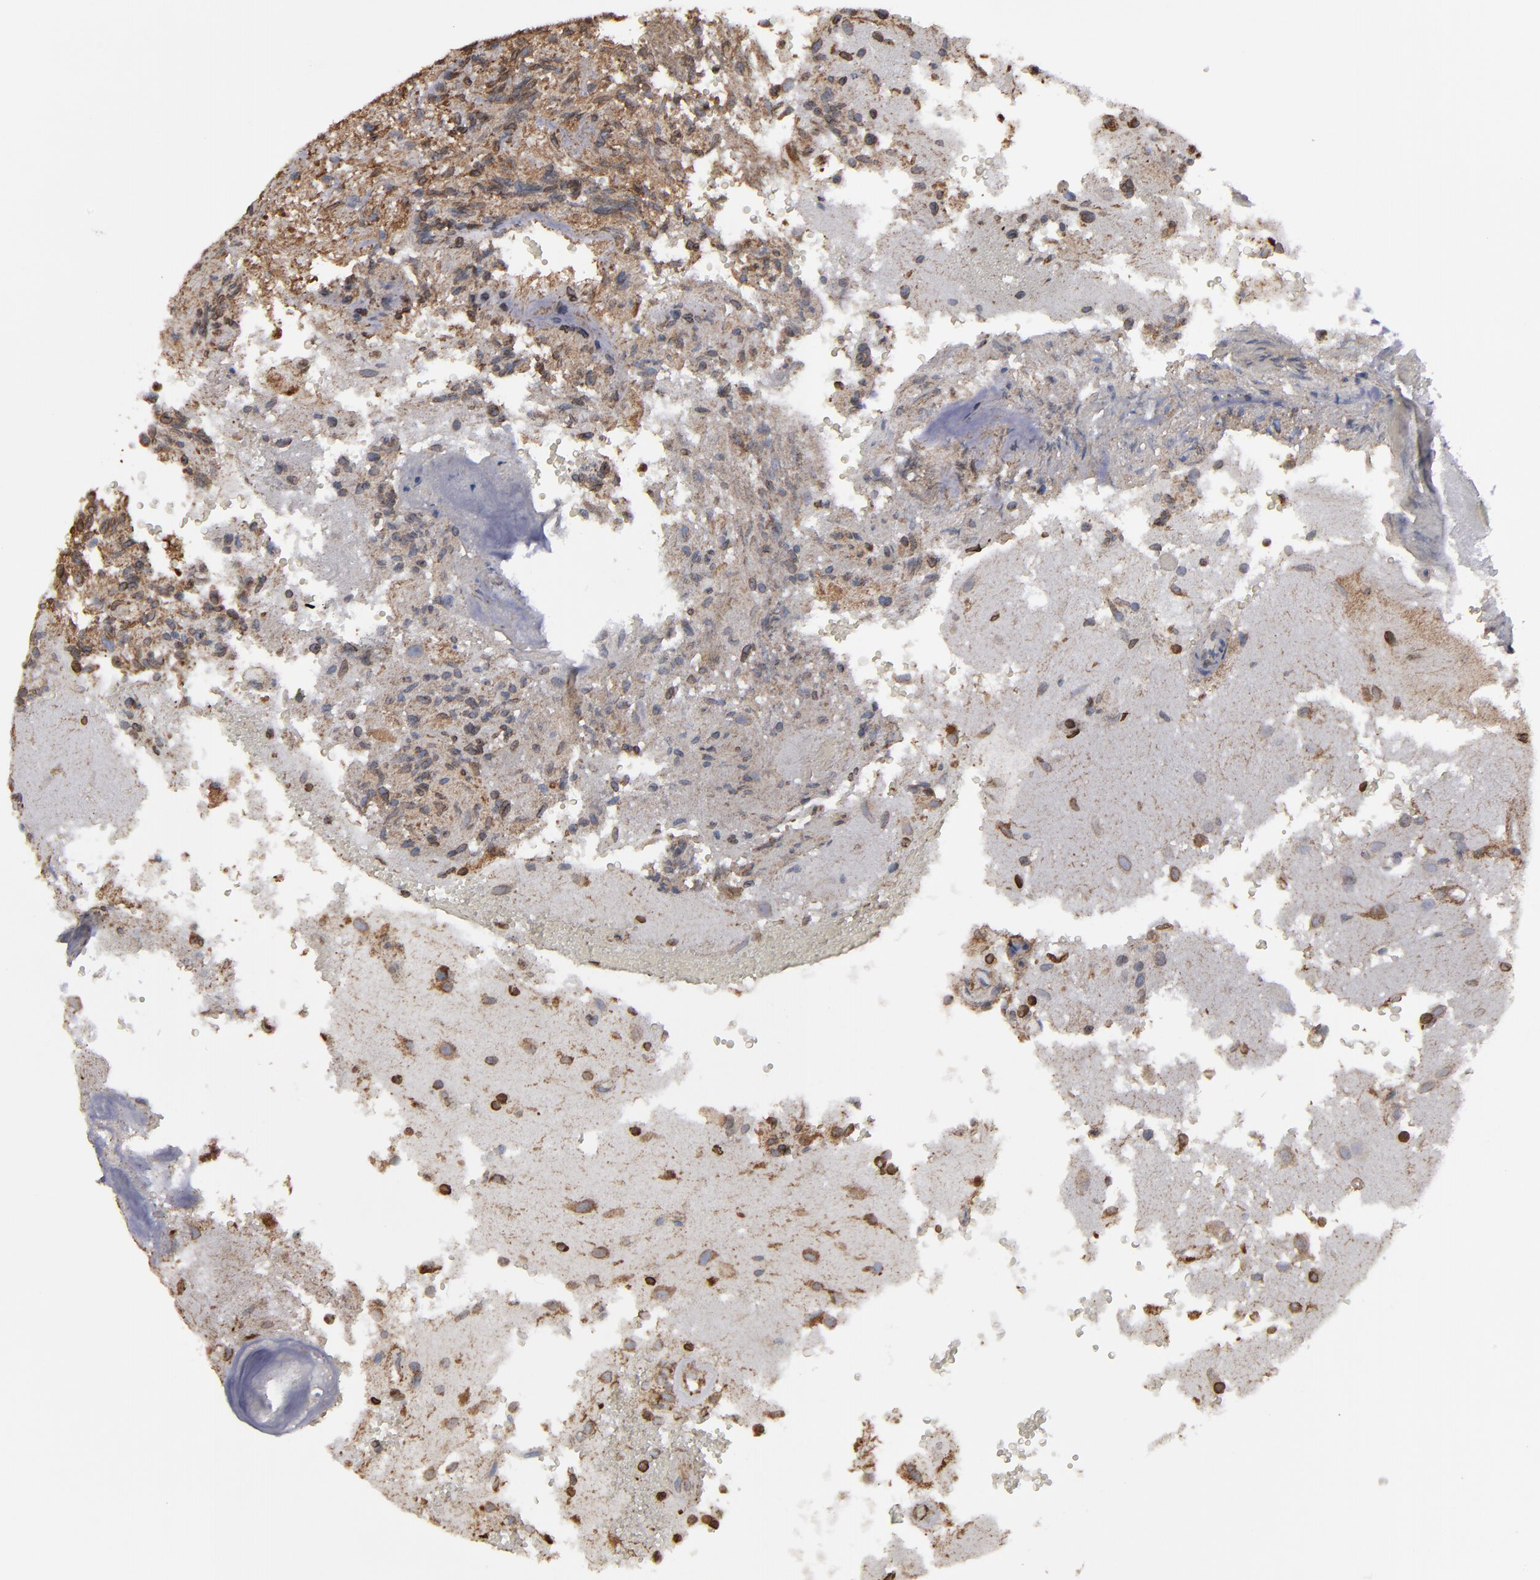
{"staining": {"intensity": "weak", "quantity": "25%-75%", "location": "cytoplasmic/membranous"}, "tissue": "glioma", "cell_type": "Tumor cells", "image_type": "cancer", "snomed": [{"axis": "morphology", "description": "Normal tissue, NOS"}, {"axis": "morphology", "description": "Glioma, malignant, High grade"}, {"axis": "topography", "description": "Cerebral cortex"}], "caption": "High-magnification brightfield microscopy of glioma stained with DAB (brown) and counterstained with hematoxylin (blue). tumor cells exhibit weak cytoplasmic/membranous staining is appreciated in approximately25%-75% of cells. (brown staining indicates protein expression, while blue staining denotes nuclei).", "gene": "ERLIN2", "patient": {"sex": "male", "age": 75}}